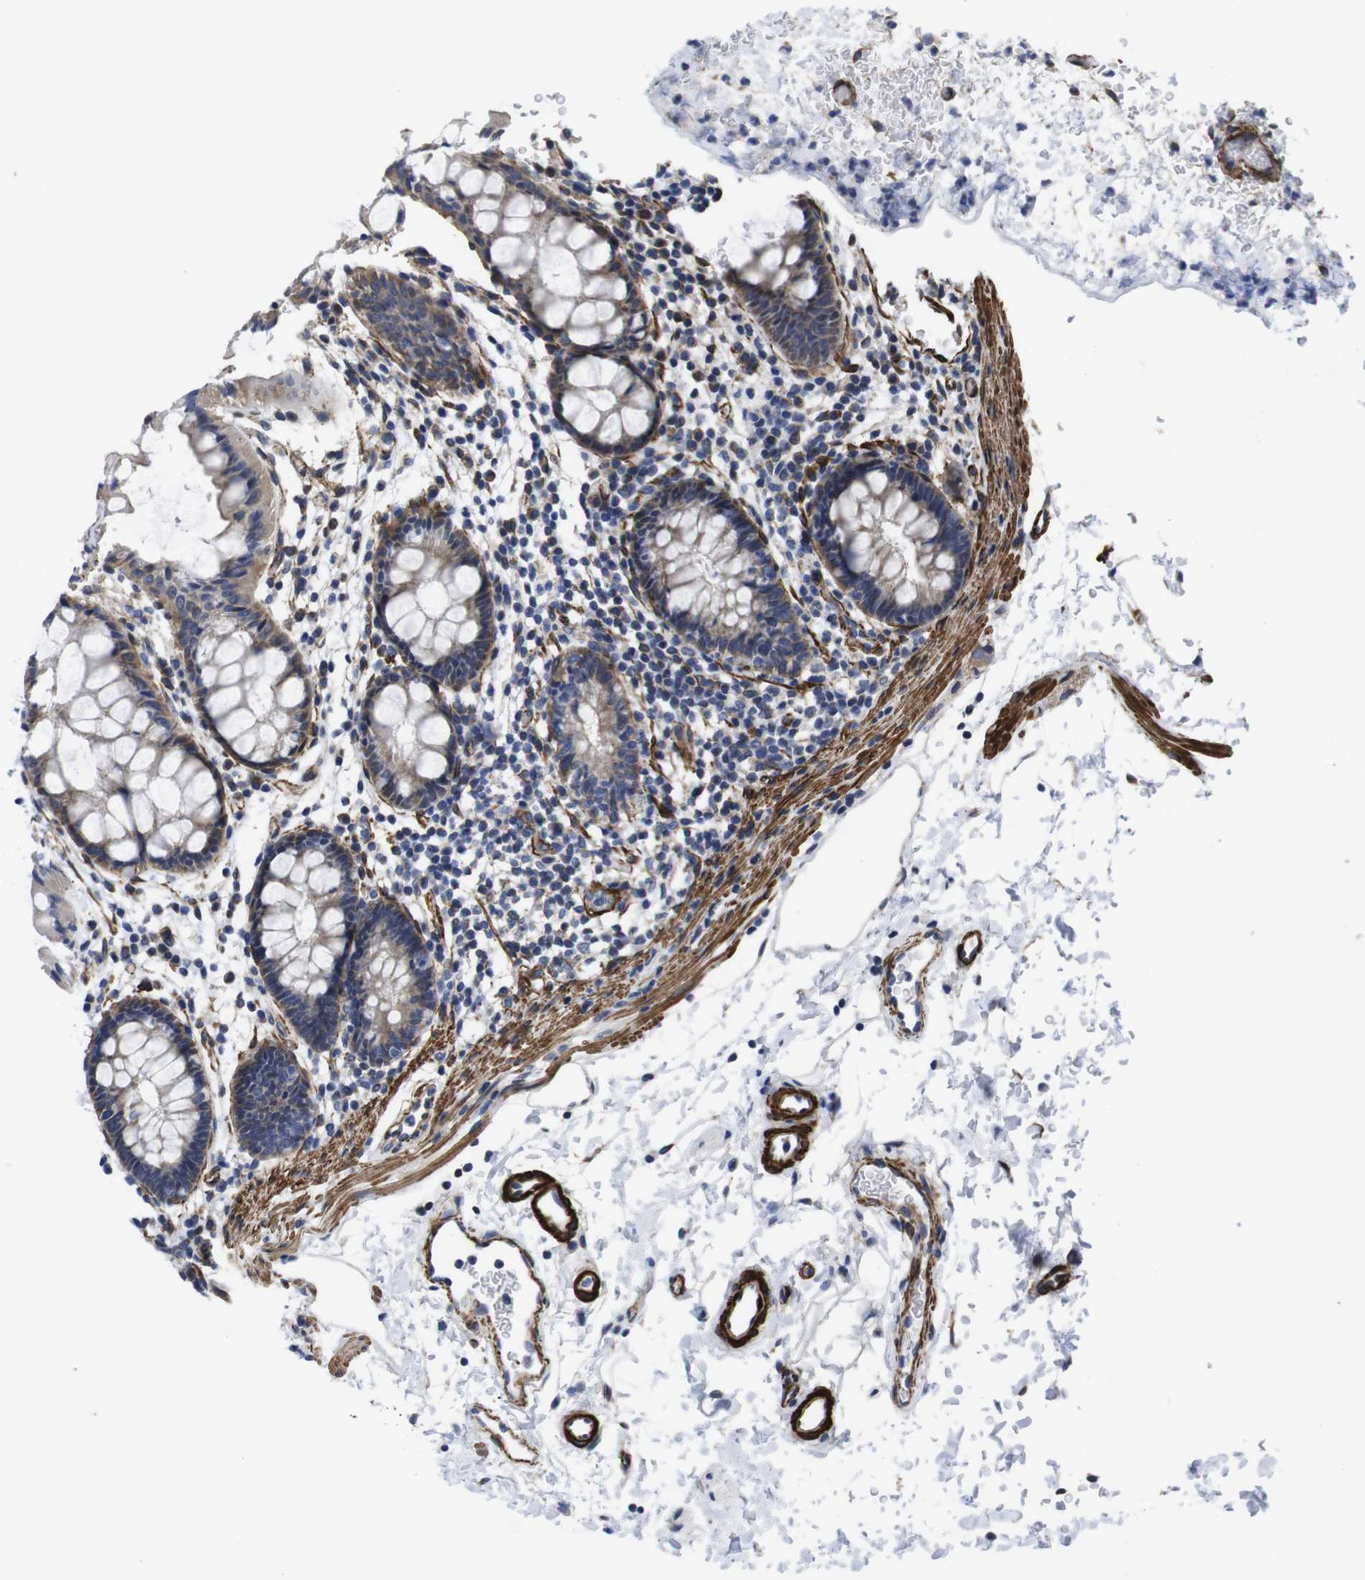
{"staining": {"intensity": "weak", "quantity": ">75%", "location": "cytoplasmic/membranous"}, "tissue": "rectum", "cell_type": "Glandular cells", "image_type": "normal", "snomed": [{"axis": "morphology", "description": "Normal tissue, NOS"}, {"axis": "topography", "description": "Rectum"}], "caption": "Brown immunohistochemical staining in normal rectum shows weak cytoplasmic/membranous expression in about >75% of glandular cells.", "gene": "WNT10A", "patient": {"sex": "female", "age": 24}}